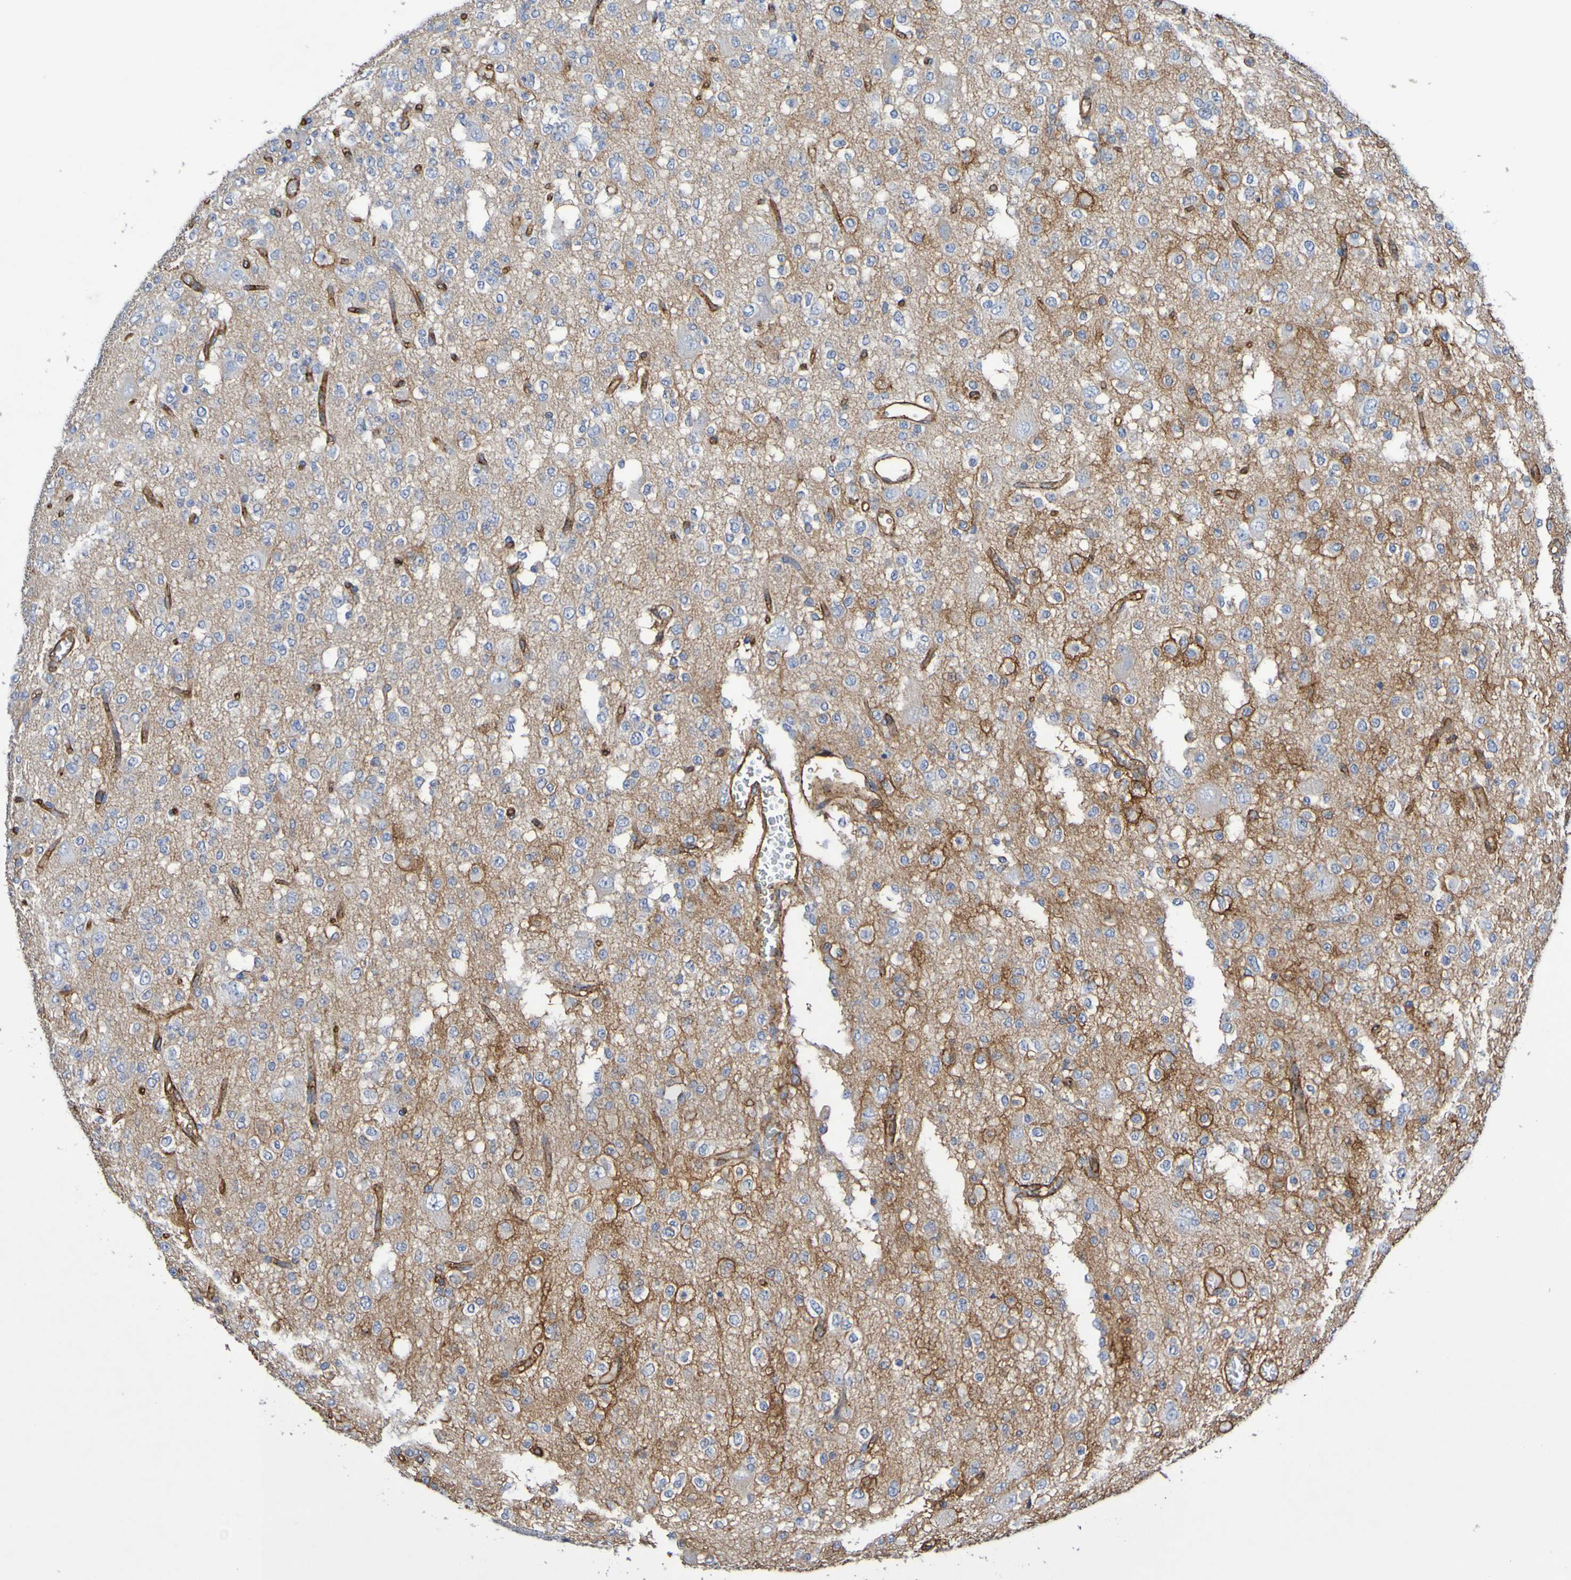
{"staining": {"intensity": "moderate", "quantity": "25%-75%", "location": "cytoplasmic/membranous"}, "tissue": "glioma", "cell_type": "Tumor cells", "image_type": "cancer", "snomed": [{"axis": "morphology", "description": "Glioma, malignant, Low grade"}, {"axis": "topography", "description": "Brain"}], "caption": "Glioma stained with DAB immunohistochemistry reveals medium levels of moderate cytoplasmic/membranous staining in about 25%-75% of tumor cells.", "gene": "SLC3A2", "patient": {"sex": "male", "age": 38}}